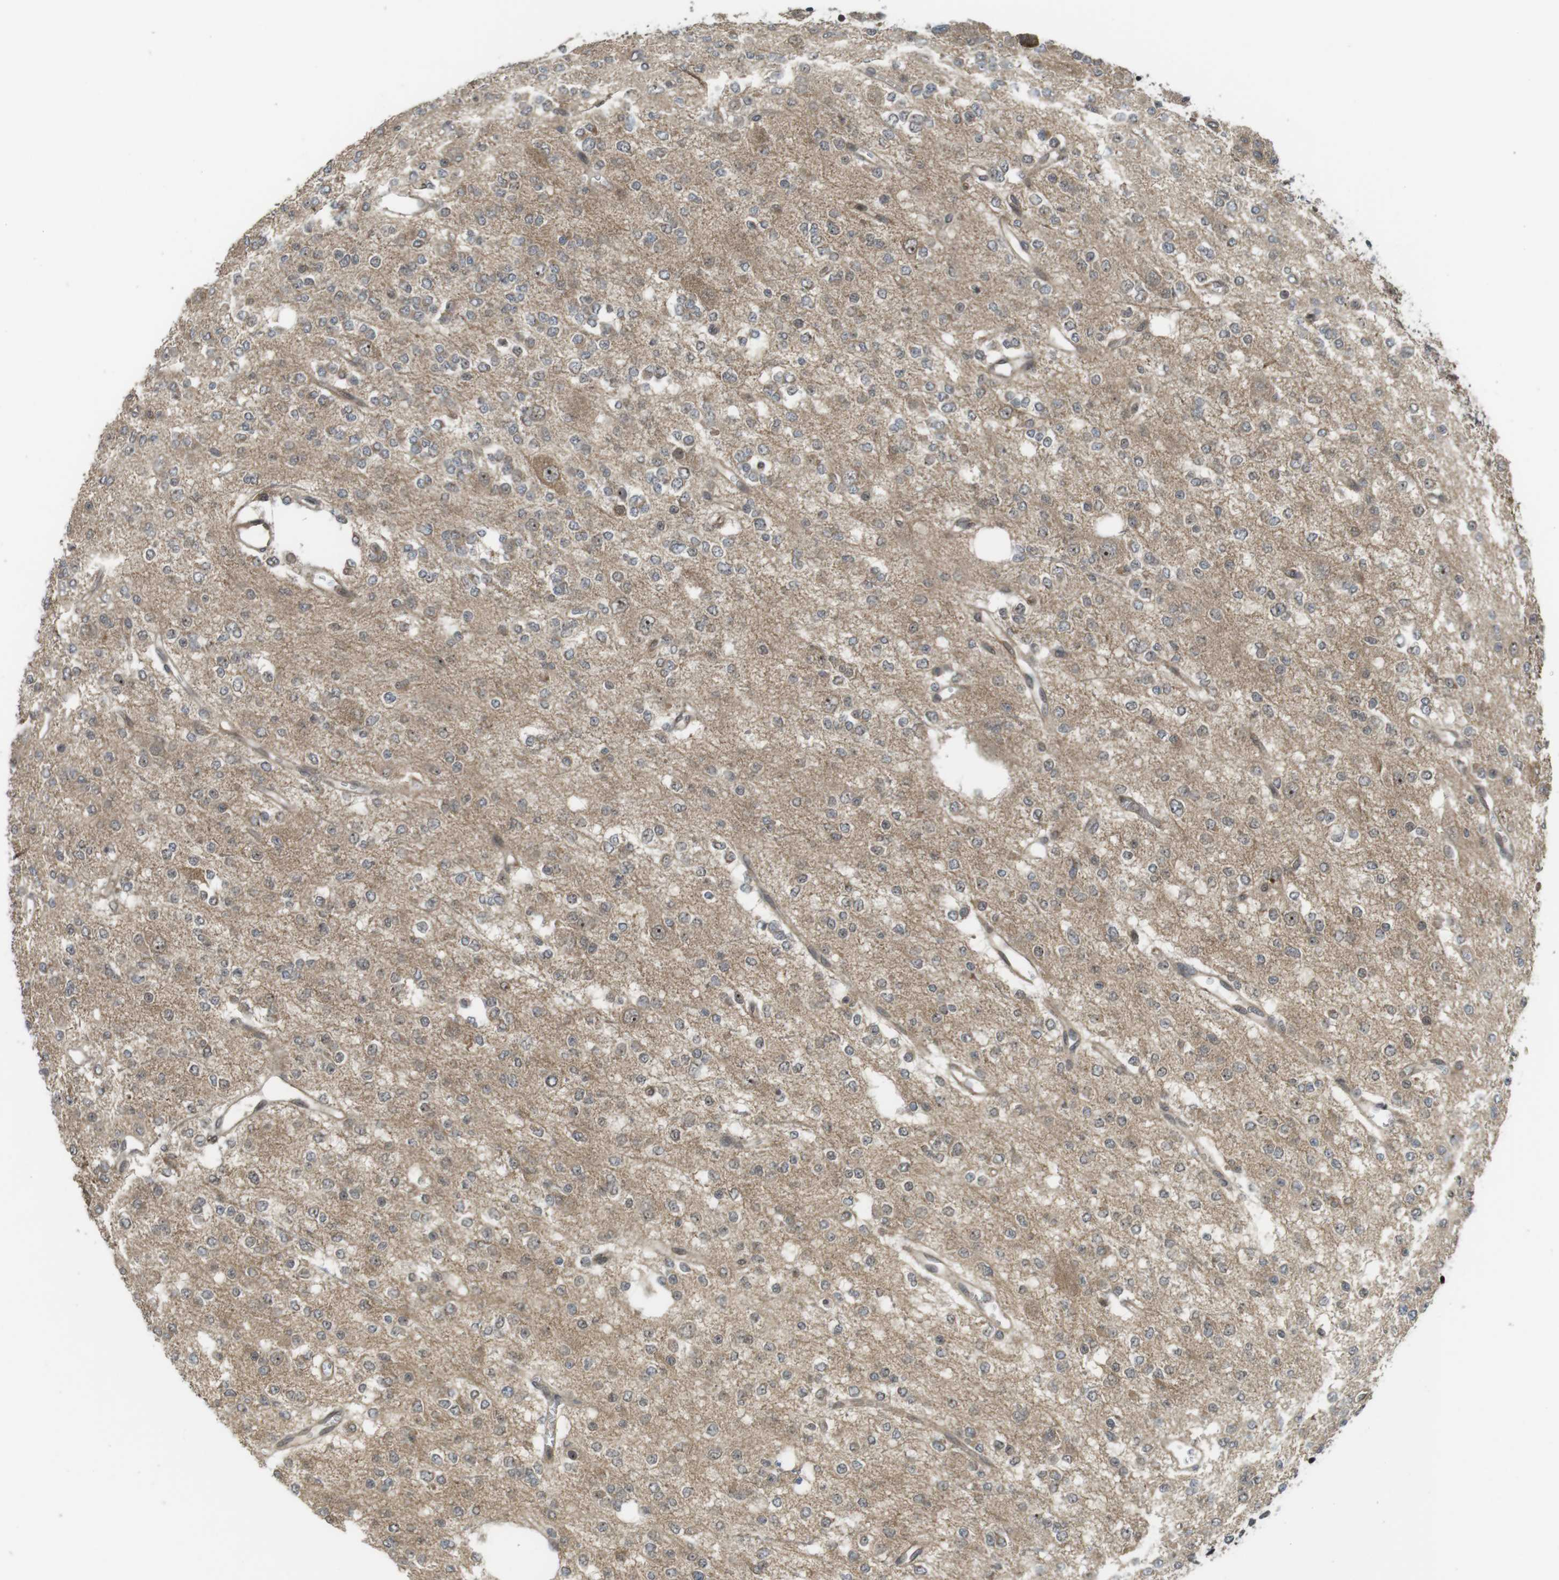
{"staining": {"intensity": "weak", "quantity": "25%-75%", "location": "cytoplasmic/membranous"}, "tissue": "glioma", "cell_type": "Tumor cells", "image_type": "cancer", "snomed": [{"axis": "morphology", "description": "Glioma, malignant, Low grade"}, {"axis": "topography", "description": "Brain"}], "caption": "High-power microscopy captured an immunohistochemistry (IHC) micrograph of malignant low-grade glioma, revealing weak cytoplasmic/membranous positivity in approximately 25%-75% of tumor cells. (DAB IHC with brightfield microscopy, high magnification).", "gene": "CC2D1A", "patient": {"sex": "male", "age": 38}}